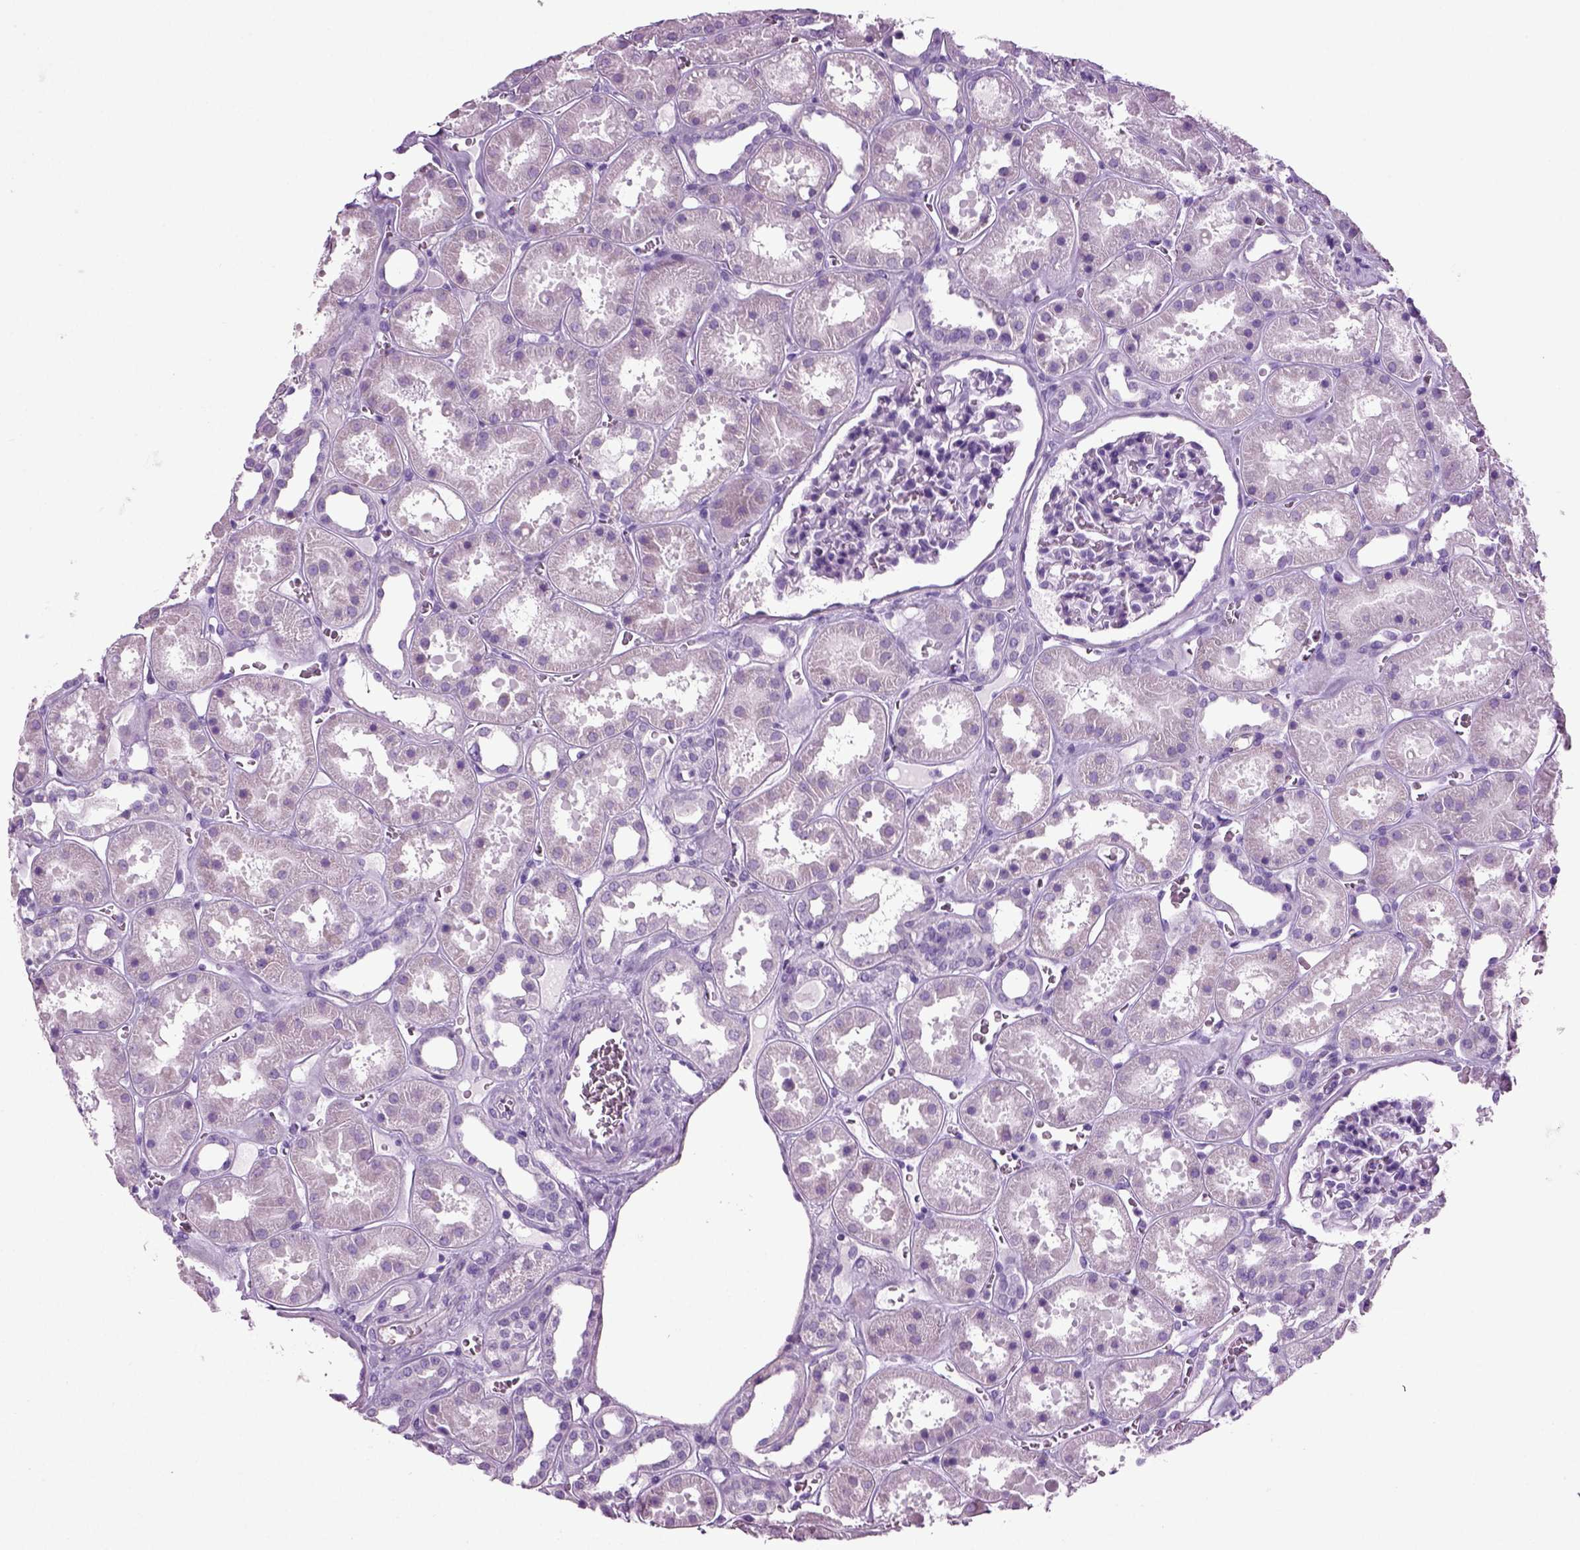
{"staining": {"intensity": "negative", "quantity": "none", "location": "none"}, "tissue": "kidney", "cell_type": "Cells in glomeruli", "image_type": "normal", "snomed": [{"axis": "morphology", "description": "Normal tissue, NOS"}, {"axis": "topography", "description": "Kidney"}], "caption": "Immunohistochemistry of benign kidney shows no expression in cells in glomeruli.", "gene": "CD109", "patient": {"sex": "female", "age": 41}}